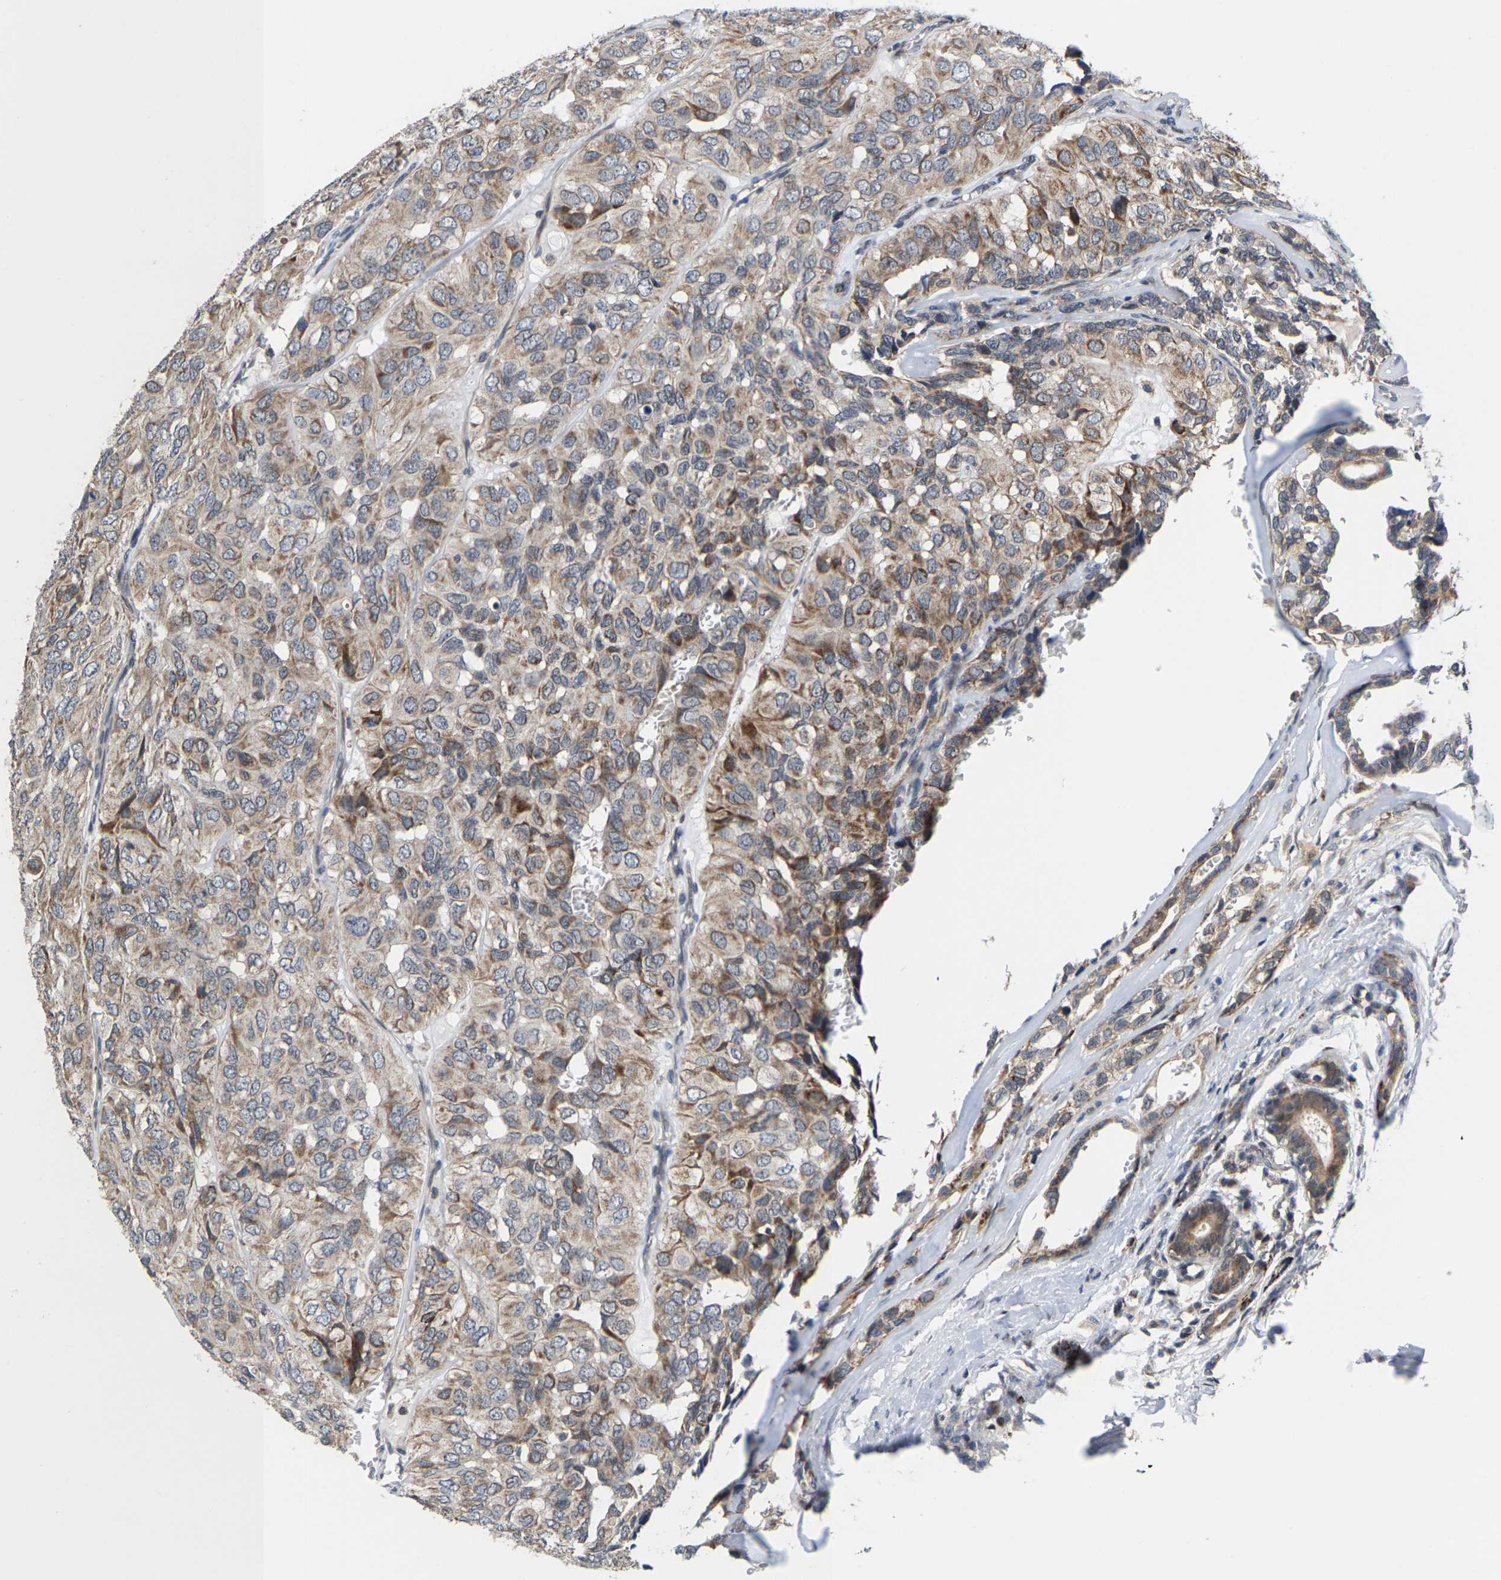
{"staining": {"intensity": "moderate", "quantity": ">75%", "location": "cytoplasmic/membranous"}, "tissue": "head and neck cancer", "cell_type": "Tumor cells", "image_type": "cancer", "snomed": [{"axis": "morphology", "description": "Adenocarcinoma, NOS"}, {"axis": "topography", "description": "Salivary gland, NOS"}, {"axis": "topography", "description": "Head-Neck"}], "caption": "A micrograph of human adenocarcinoma (head and neck) stained for a protein reveals moderate cytoplasmic/membranous brown staining in tumor cells. (DAB (3,3'-diaminobenzidine) IHC with brightfield microscopy, high magnification).", "gene": "TDRKH", "patient": {"sex": "female", "age": 76}}